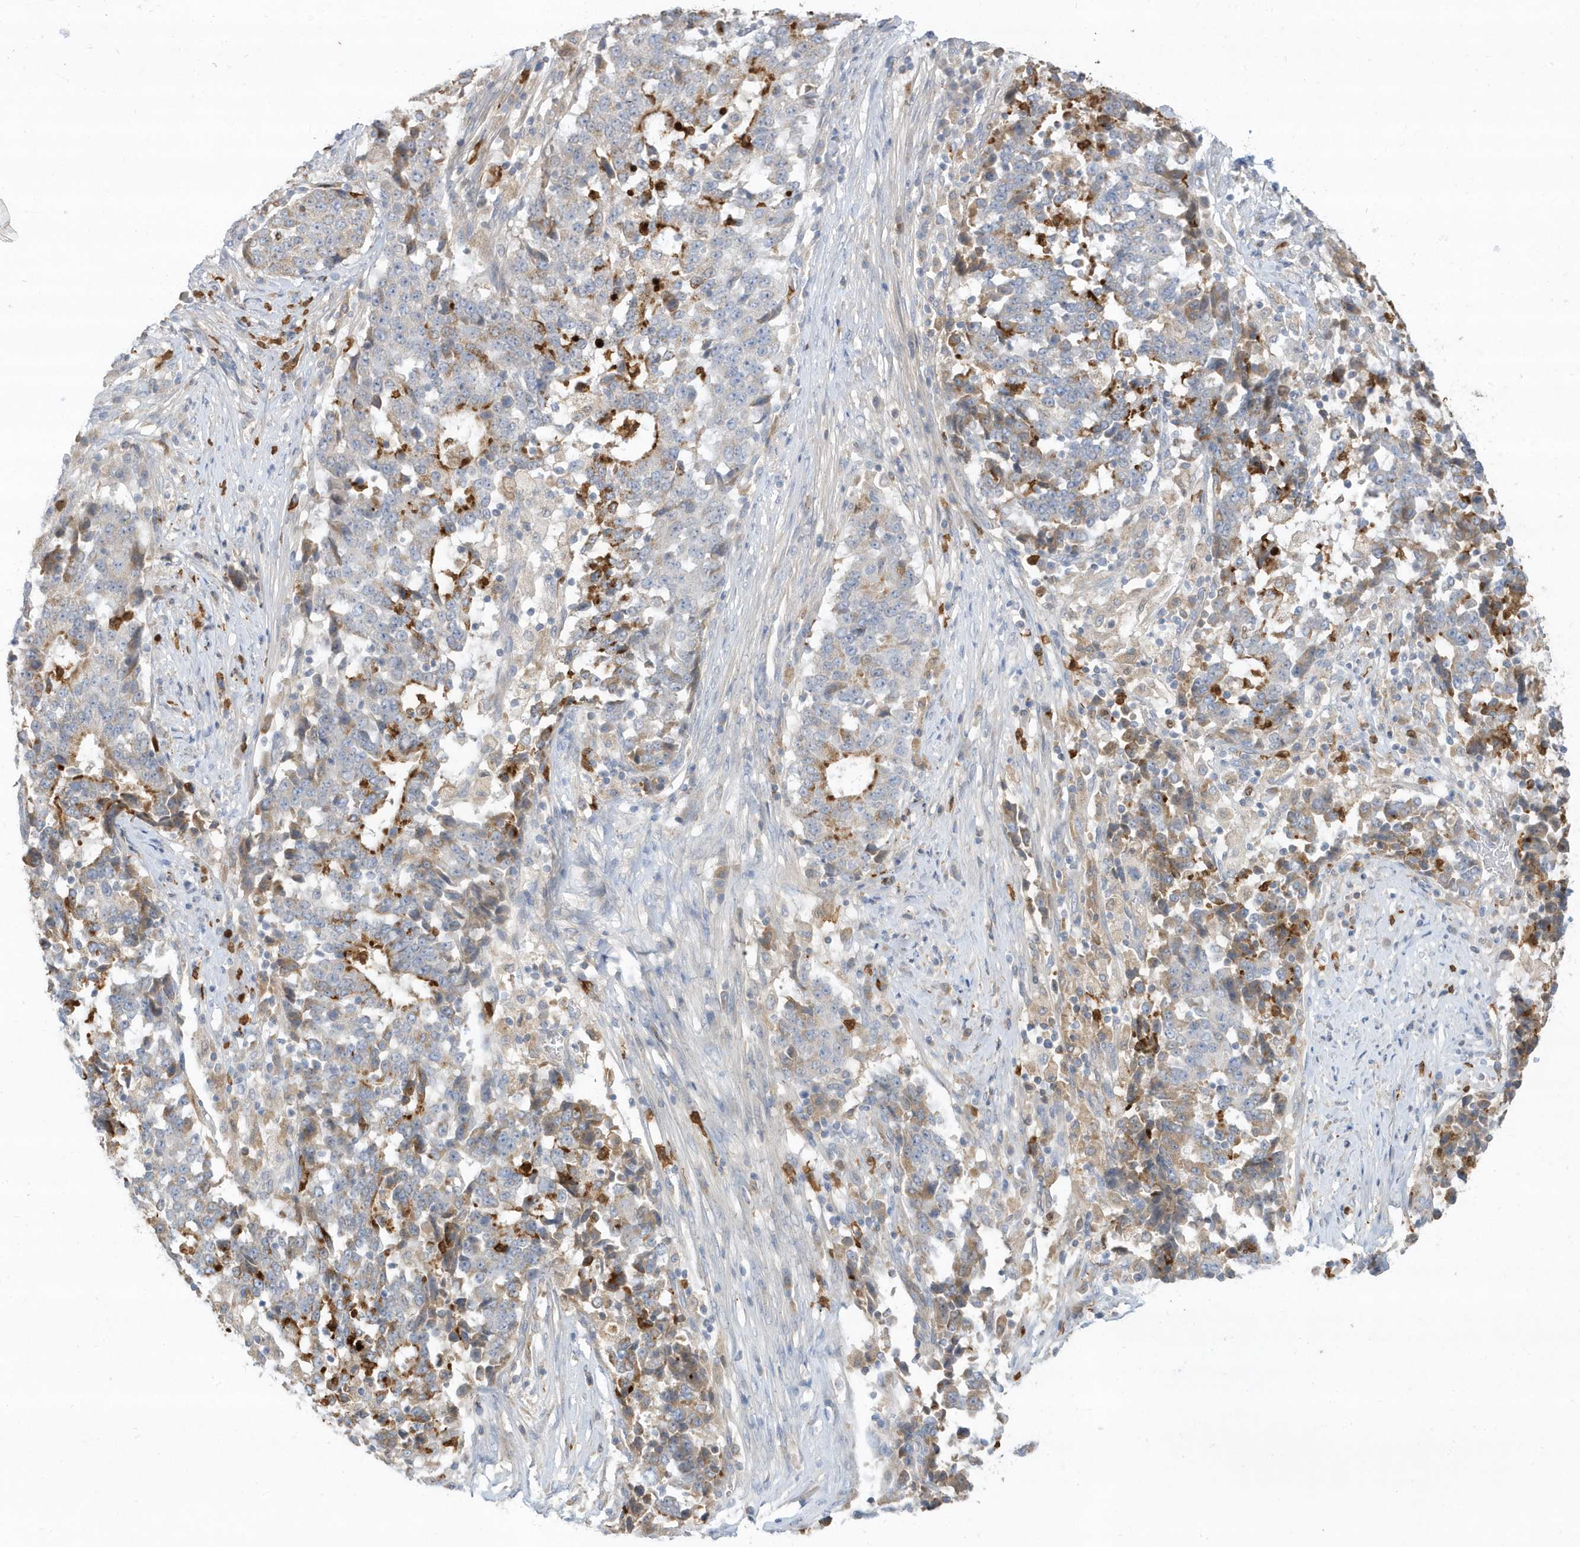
{"staining": {"intensity": "moderate", "quantity": "<25%", "location": "cytoplasmic/membranous"}, "tissue": "stomach cancer", "cell_type": "Tumor cells", "image_type": "cancer", "snomed": [{"axis": "morphology", "description": "Adenocarcinoma, NOS"}, {"axis": "topography", "description": "Stomach"}], "caption": "Stomach adenocarcinoma stained with immunohistochemistry displays moderate cytoplasmic/membranous expression in approximately <25% of tumor cells. (Brightfield microscopy of DAB IHC at high magnification).", "gene": "DPP9", "patient": {"sex": "male", "age": 59}}